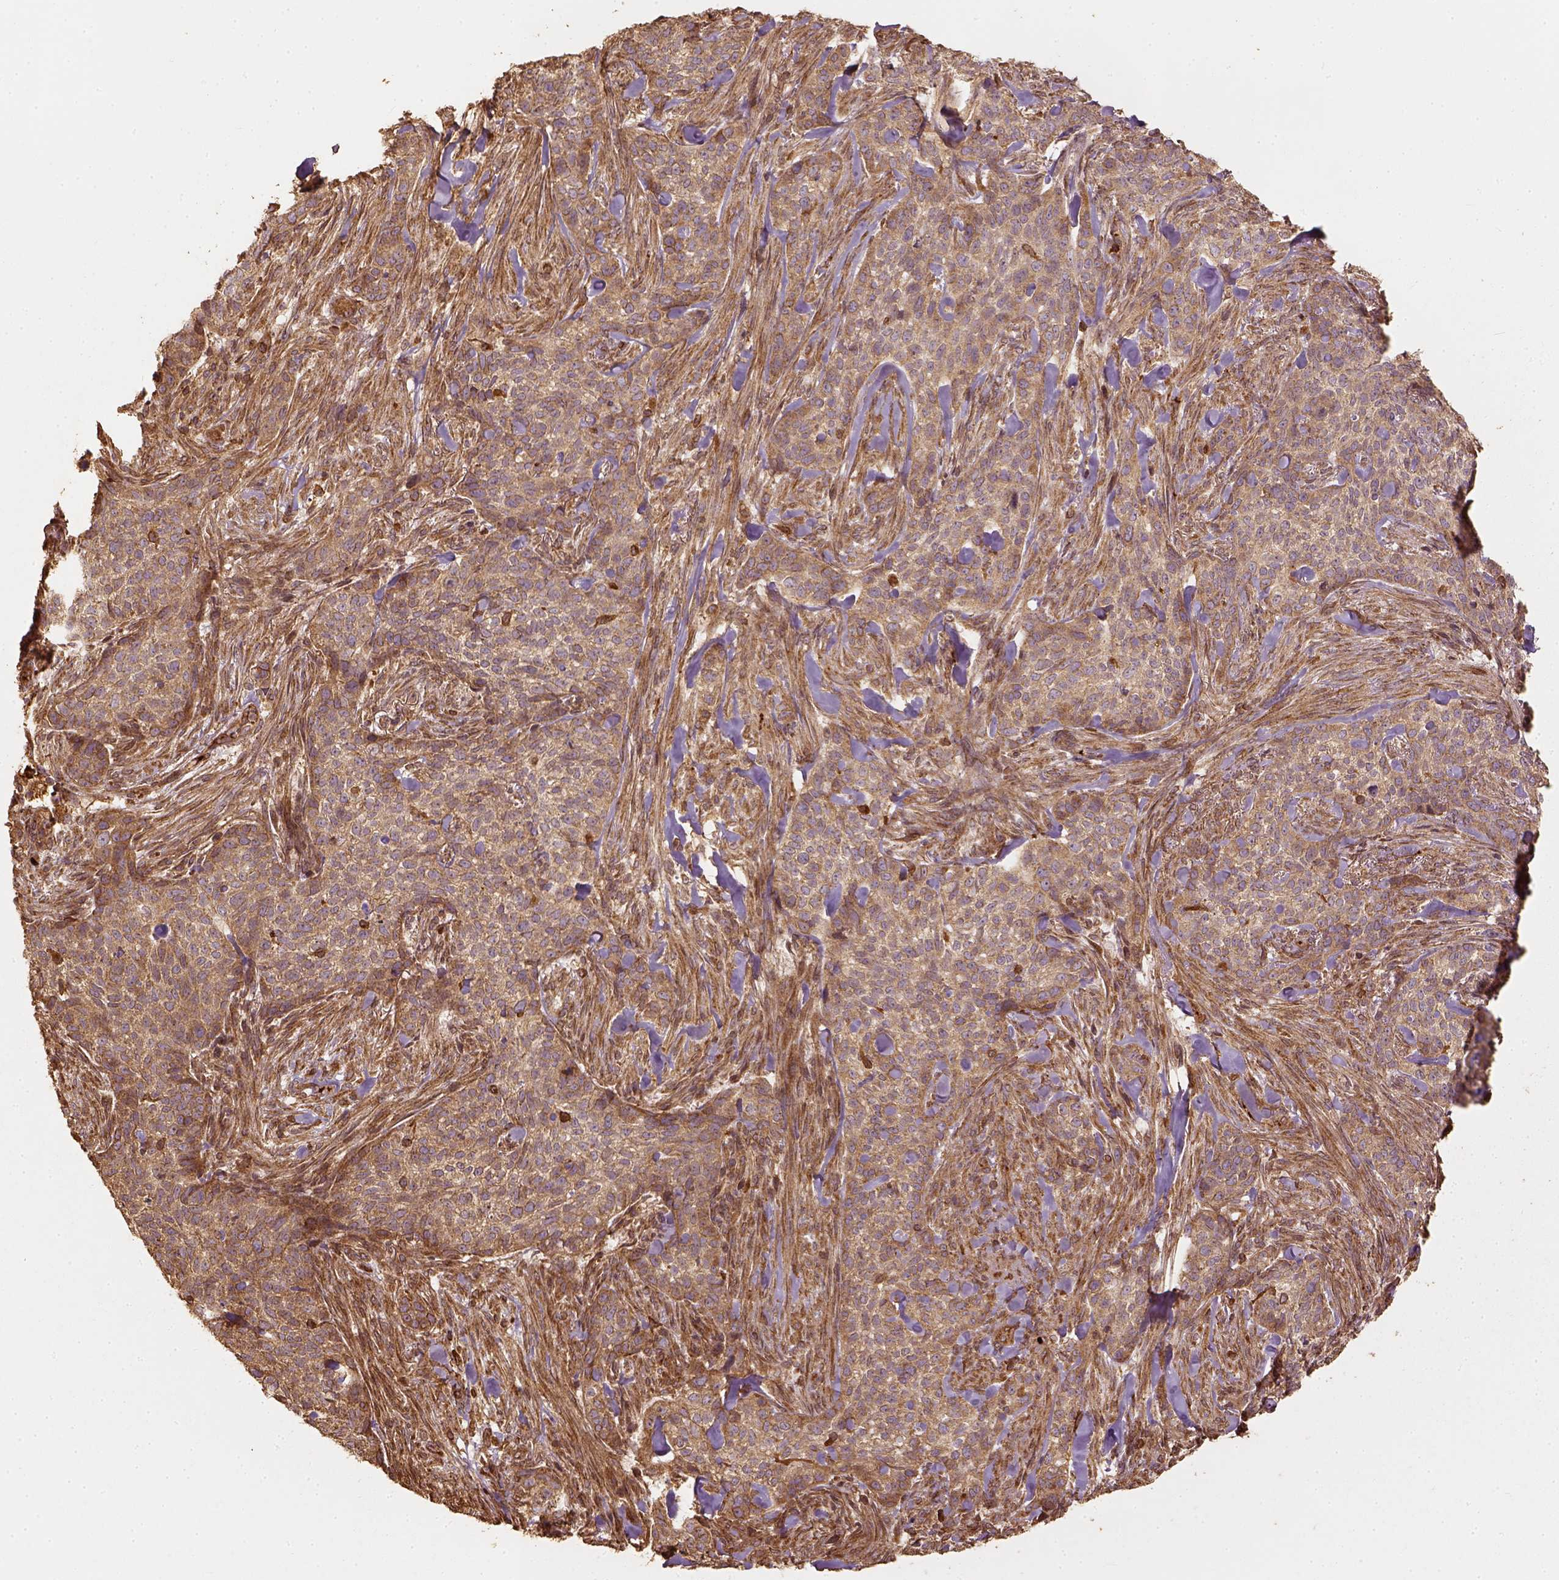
{"staining": {"intensity": "weak", "quantity": "25%-75%", "location": "cytoplasmic/membranous"}, "tissue": "skin cancer", "cell_type": "Tumor cells", "image_type": "cancer", "snomed": [{"axis": "morphology", "description": "Basal cell carcinoma"}, {"axis": "topography", "description": "Skin"}], "caption": "Immunohistochemistry staining of basal cell carcinoma (skin), which exhibits low levels of weak cytoplasmic/membranous expression in about 25%-75% of tumor cells indicating weak cytoplasmic/membranous protein positivity. The staining was performed using DAB (3,3'-diaminobenzidine) (brown) for protein detection and nuclei were counterstained in hematoxylin (blue).", "gene": "VEGFA", "patient": {"sex": "female", "age": 69}}